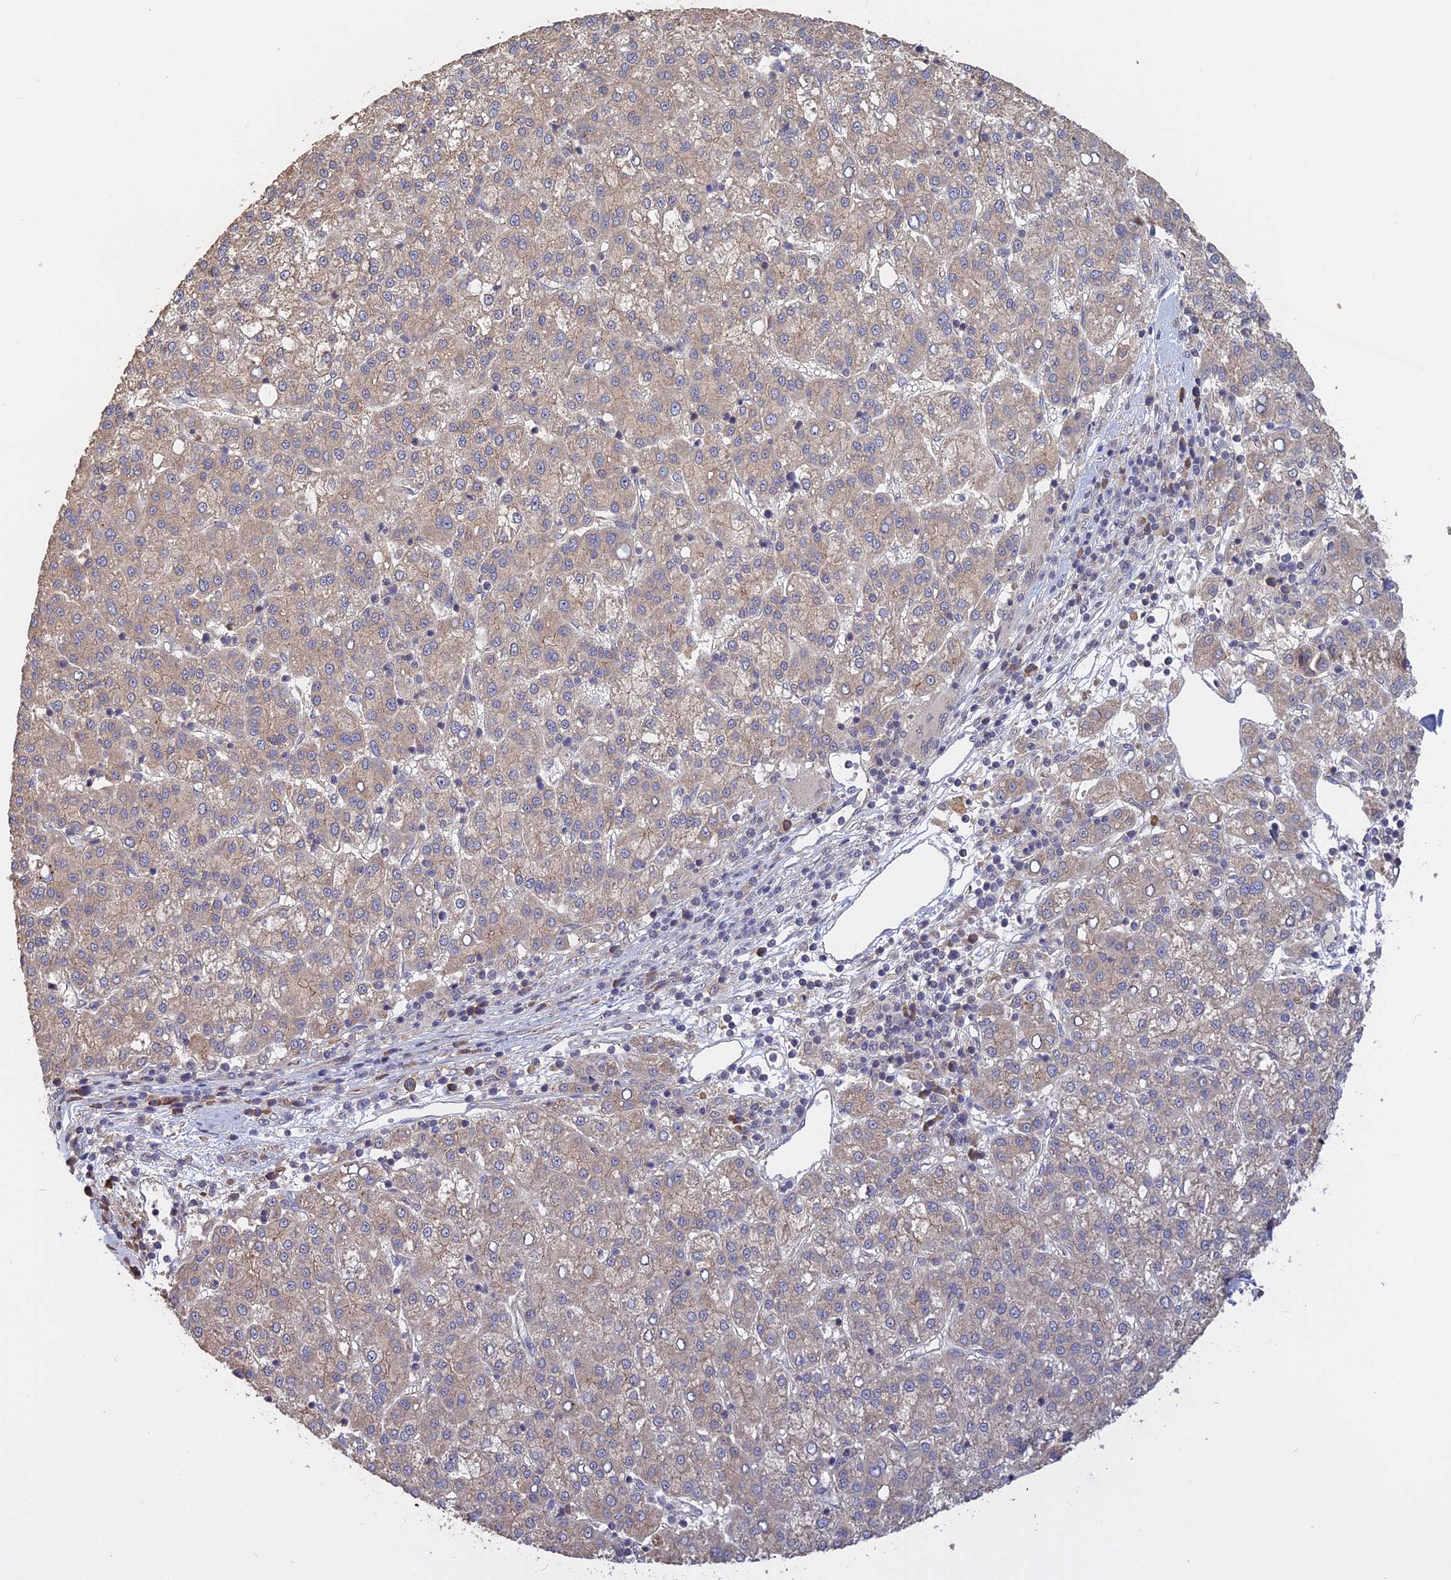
{"staining": {"intensity": "weak", "quantity": "<25%", "location": "cytoplasmic/membranous"}, "tissue": "liver cancer", "cell_type": "Tumor cells", "image_type": "cancer", "snomed": [{"axis": "morphology", "description": "Carcinoma, Hepatocellular, NOS"}, {"axis": "topography", "description": "Liver"}], "caption": "This image is of liver cancer (hepatocellular carcinoma) stained with IHC to label a protein in brown with the nuclei are counter-stained blue. There is no expression in tumor cells. (DAB immunohistochemistry (IHC) with hematoxylin counter stain).", "gene": "ARHGAP40", "patient": {"sex": "female", "age": 58}}